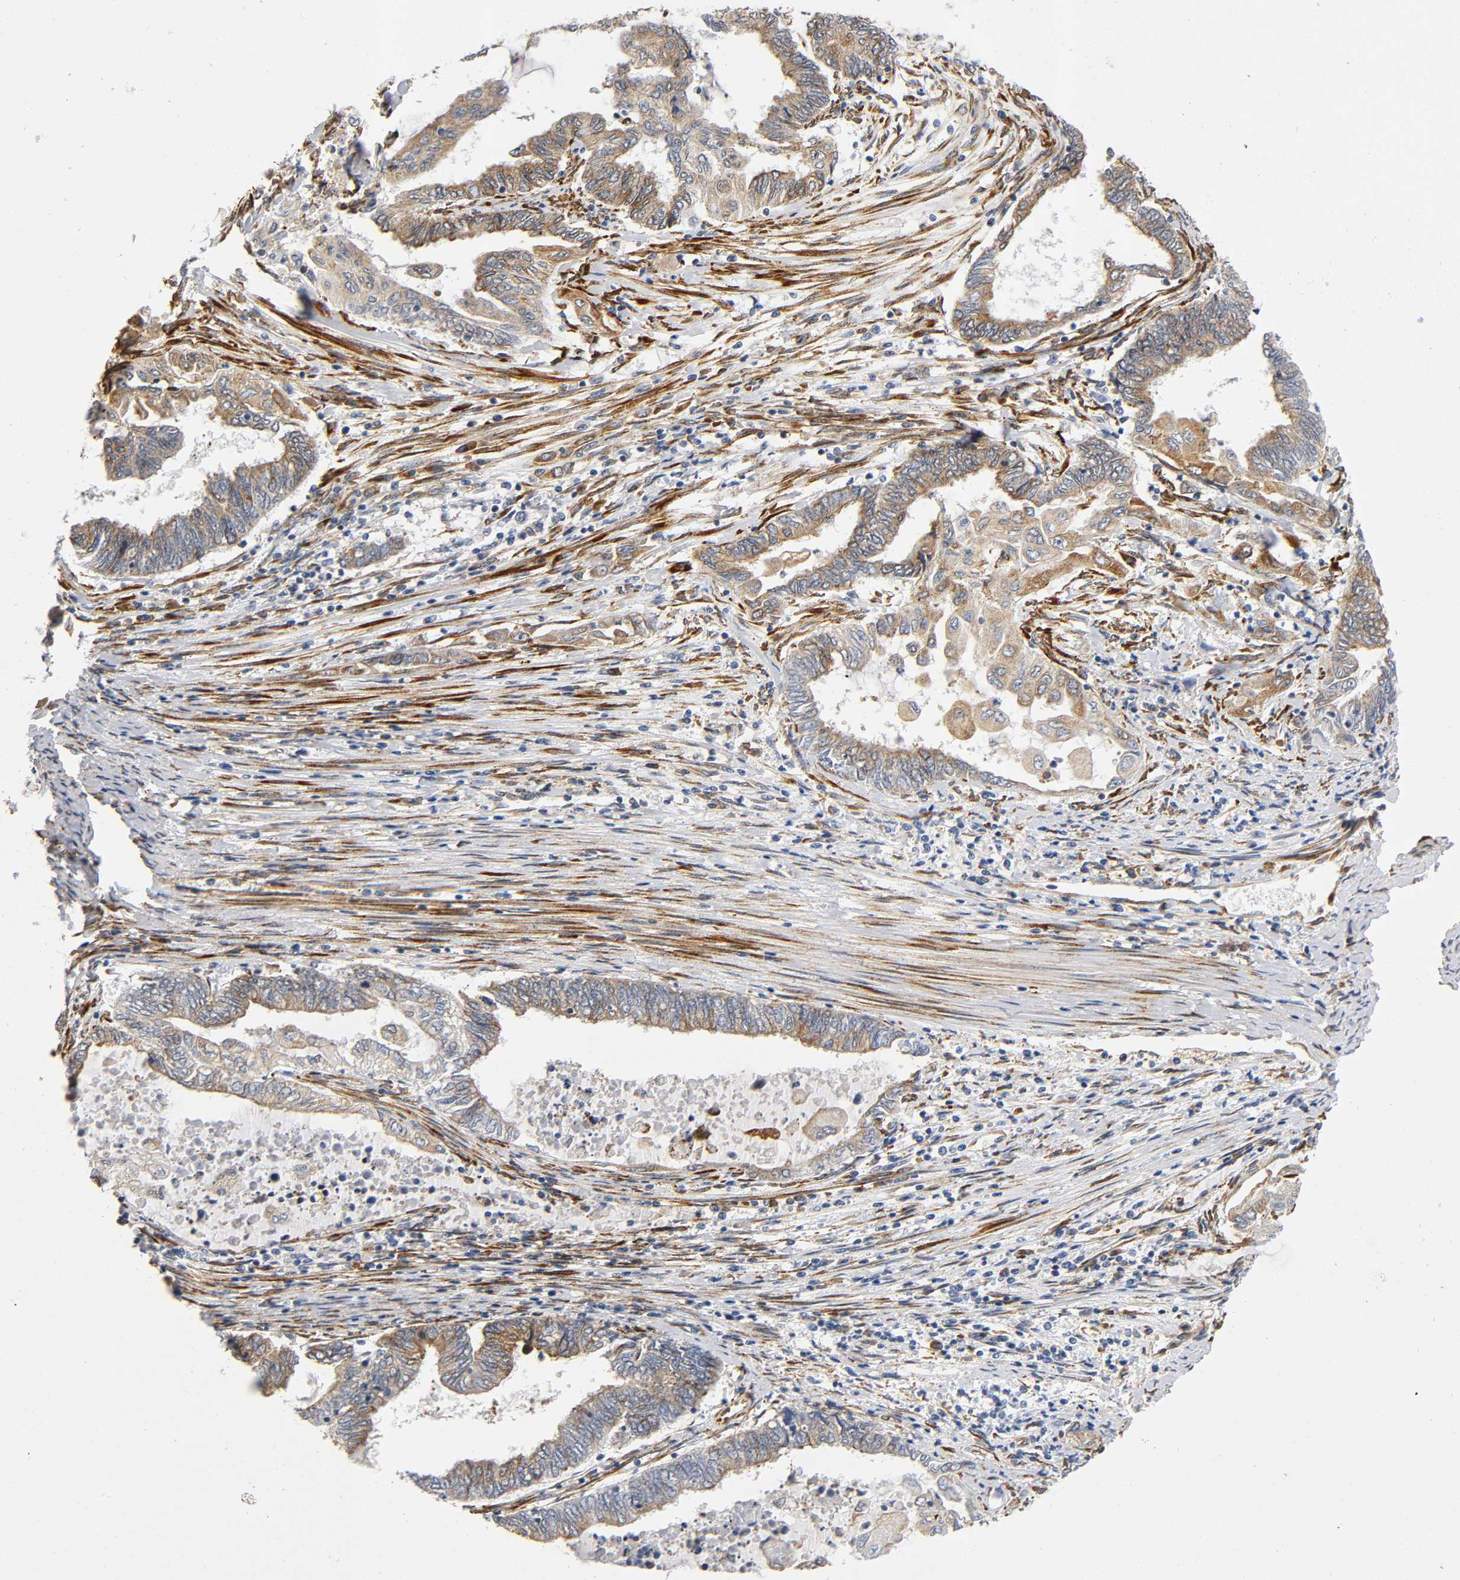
{"staining": {"intensity": "moderate", "quantity": ">75%", "location": "cytoplasmic/membranous"}, "tissue": "endometrial cancer", "cell_type": "Tumor cells", "image_type": "cancer", "snomed": [{"axis": "morphology", "description": "Adenocarcinoma, NOS"}, {"axis": "topography", "description": "Uterus"}, {"axis": "topography", "description": "Endometrium"}], "caption": "Adenocarcinoma (endometrial) was stained to show a protein in brown. There is medium levels of moderate cytoplasmic/membranous staining in approximately >75% of tumor cells.", "gene": "SOS2", "patient": {"sex": "female", "age": 70}}